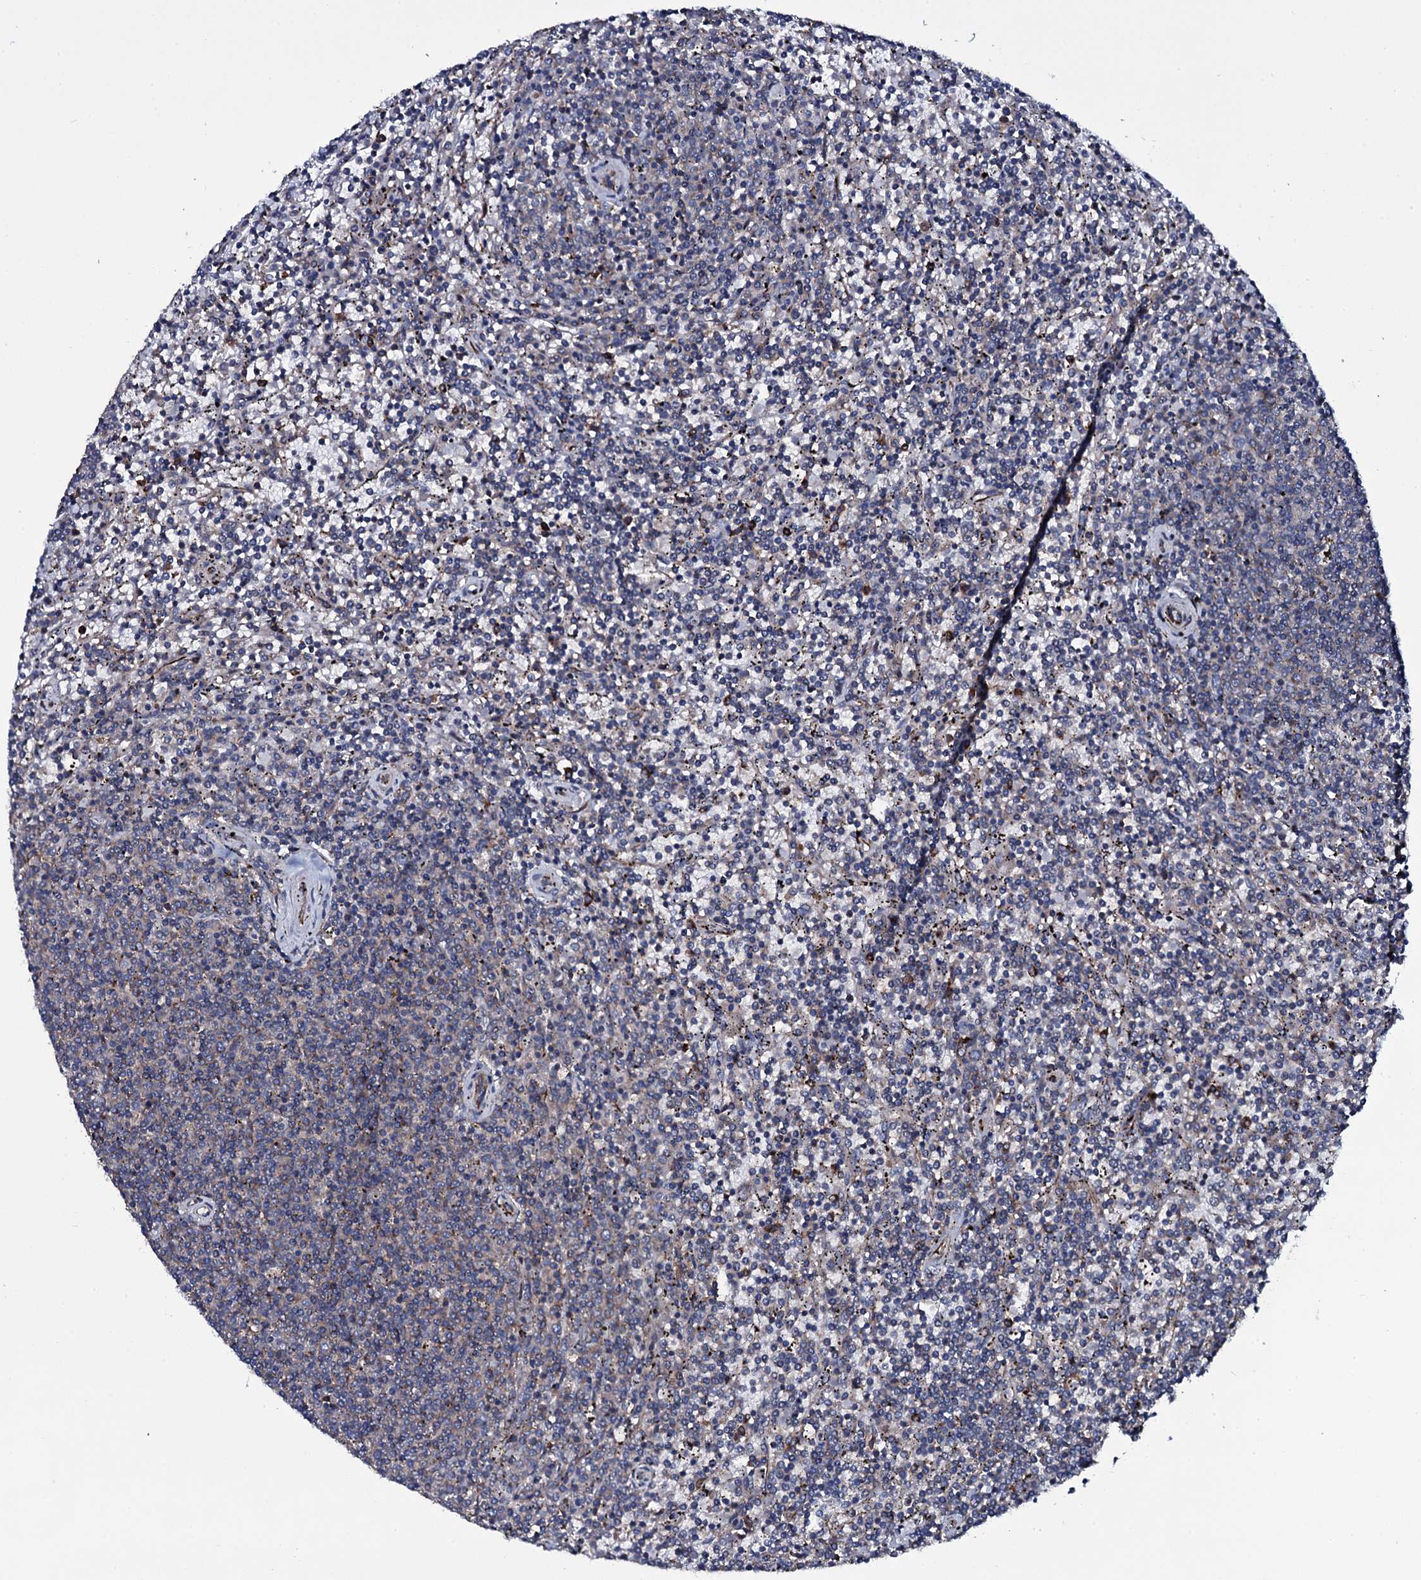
{"staining": {"intensity": "weak", "quantity": "25%-75%", "location": "cytoplasmic/membranous"}, "tissue": "lymphoma", "cell_type": "Tumor cells", "image_type": "cancer", "snomed": [{"axis": "morphology", "description": "Malignant lymphoma, non-Hodgkin's type, Low grade"}, {"axis": "topography", "description": "Spleen"}], "caption": "Lymphoma tissue demonstrates weak cytoplasmic/membranous positivity in approximately 25%-75% of tumor cells Nuclei are stained in blue.", "gene": "VAMP8", "patient": {"sex": "female", "age": 50}}